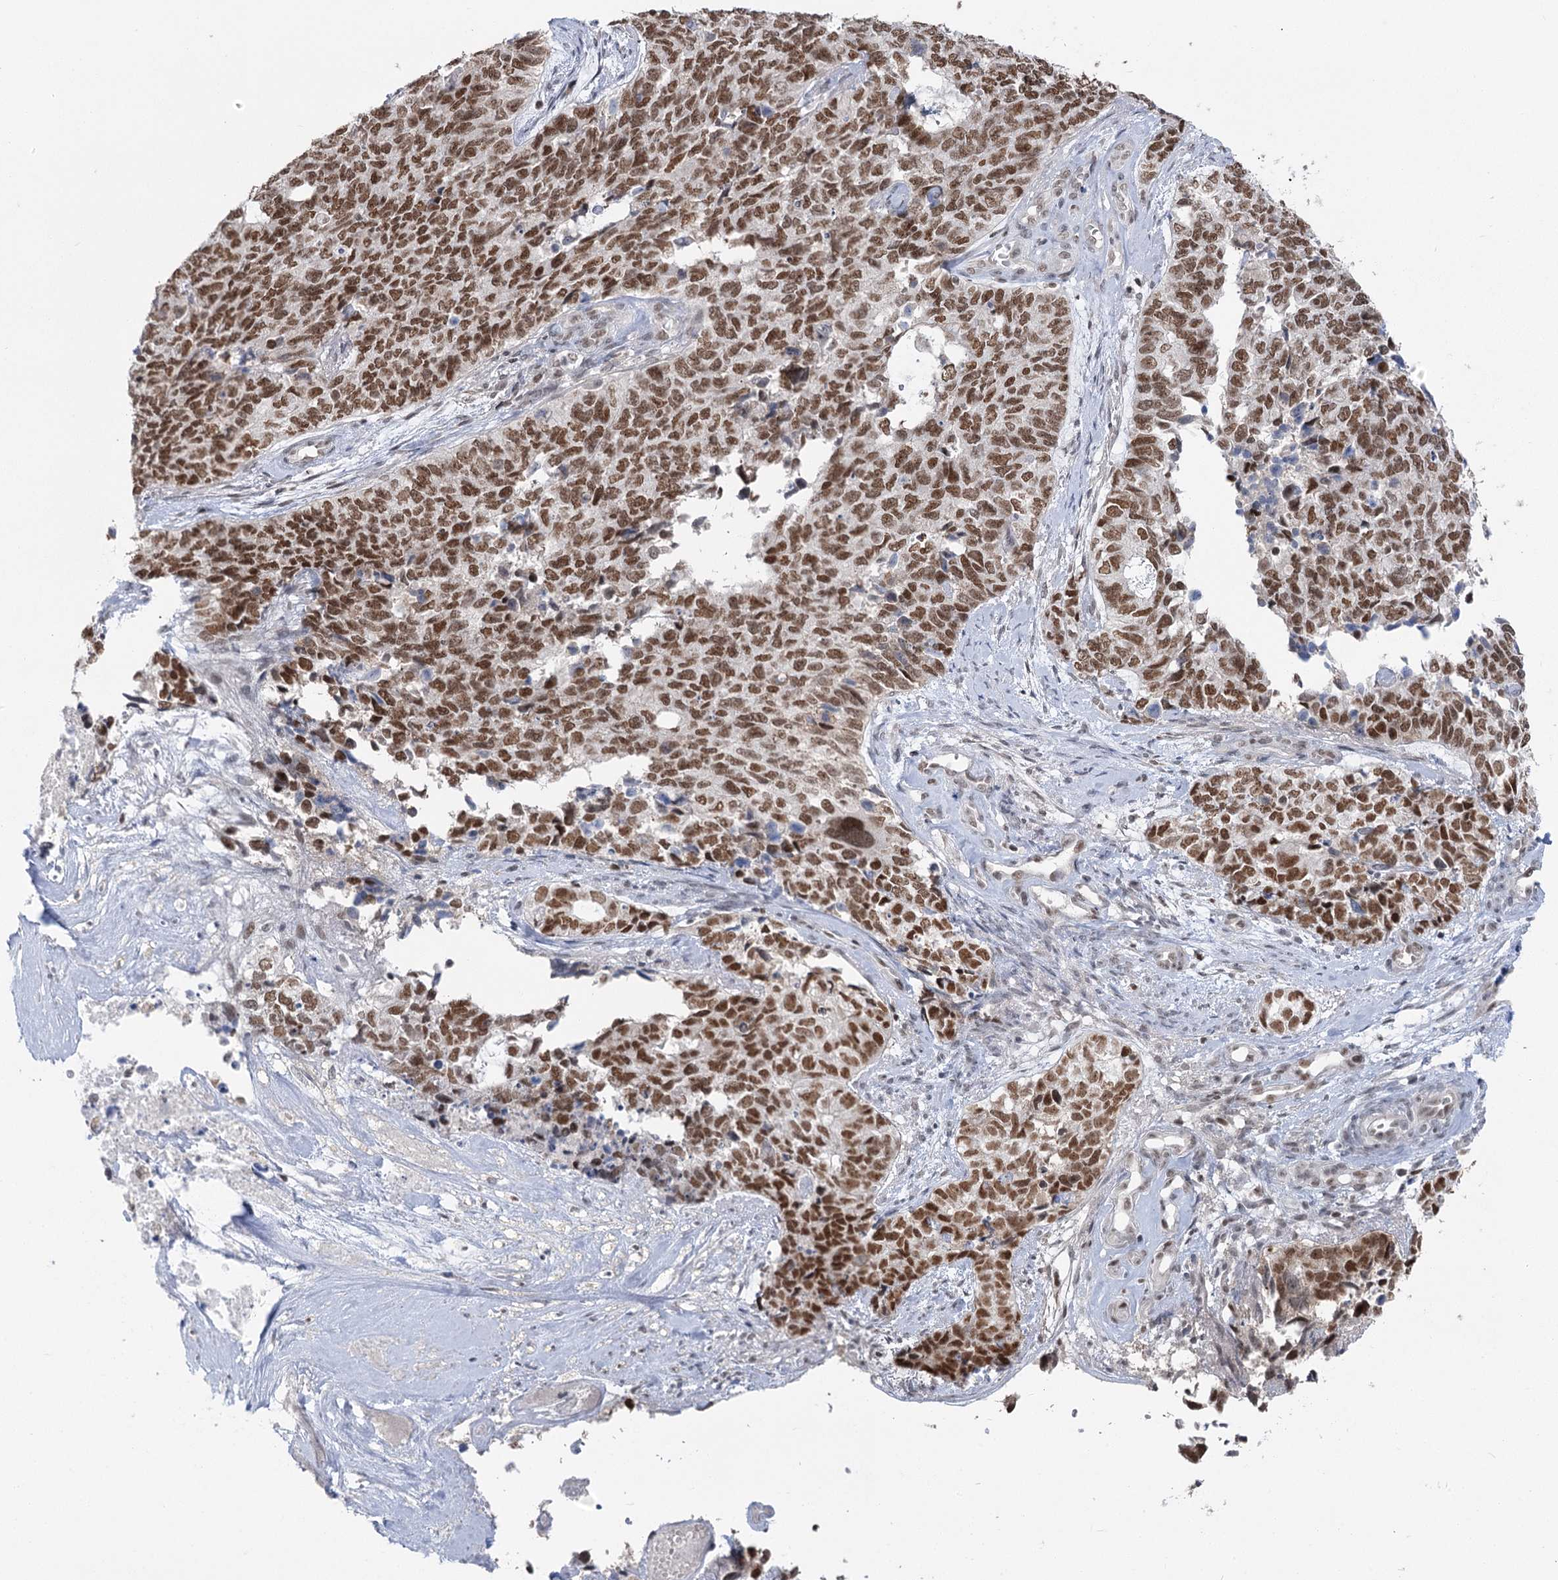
{"staining": {"intensity": "moderate", "quantity": ">75%", "location": "nuclear"}, "tissue": "cervical cancer", "cell_type": "Tumor cells", "image_type": "cancer", "snomed": [{"axis": "morphology", "description": "Squamous cell carcinoma, NOS"}, {"axis": "topography", "description": "Cervix"}], "caption": "This micrograph exhibits cervical cancer stained with immunohistochemistry to label a protein in brown. The nuclear of tumor cells show moderate positivity for the protein. Nuclei are counter-stained blue.", "gene": "PDS5A", "patient": {"sex": "female", "age": 63}}